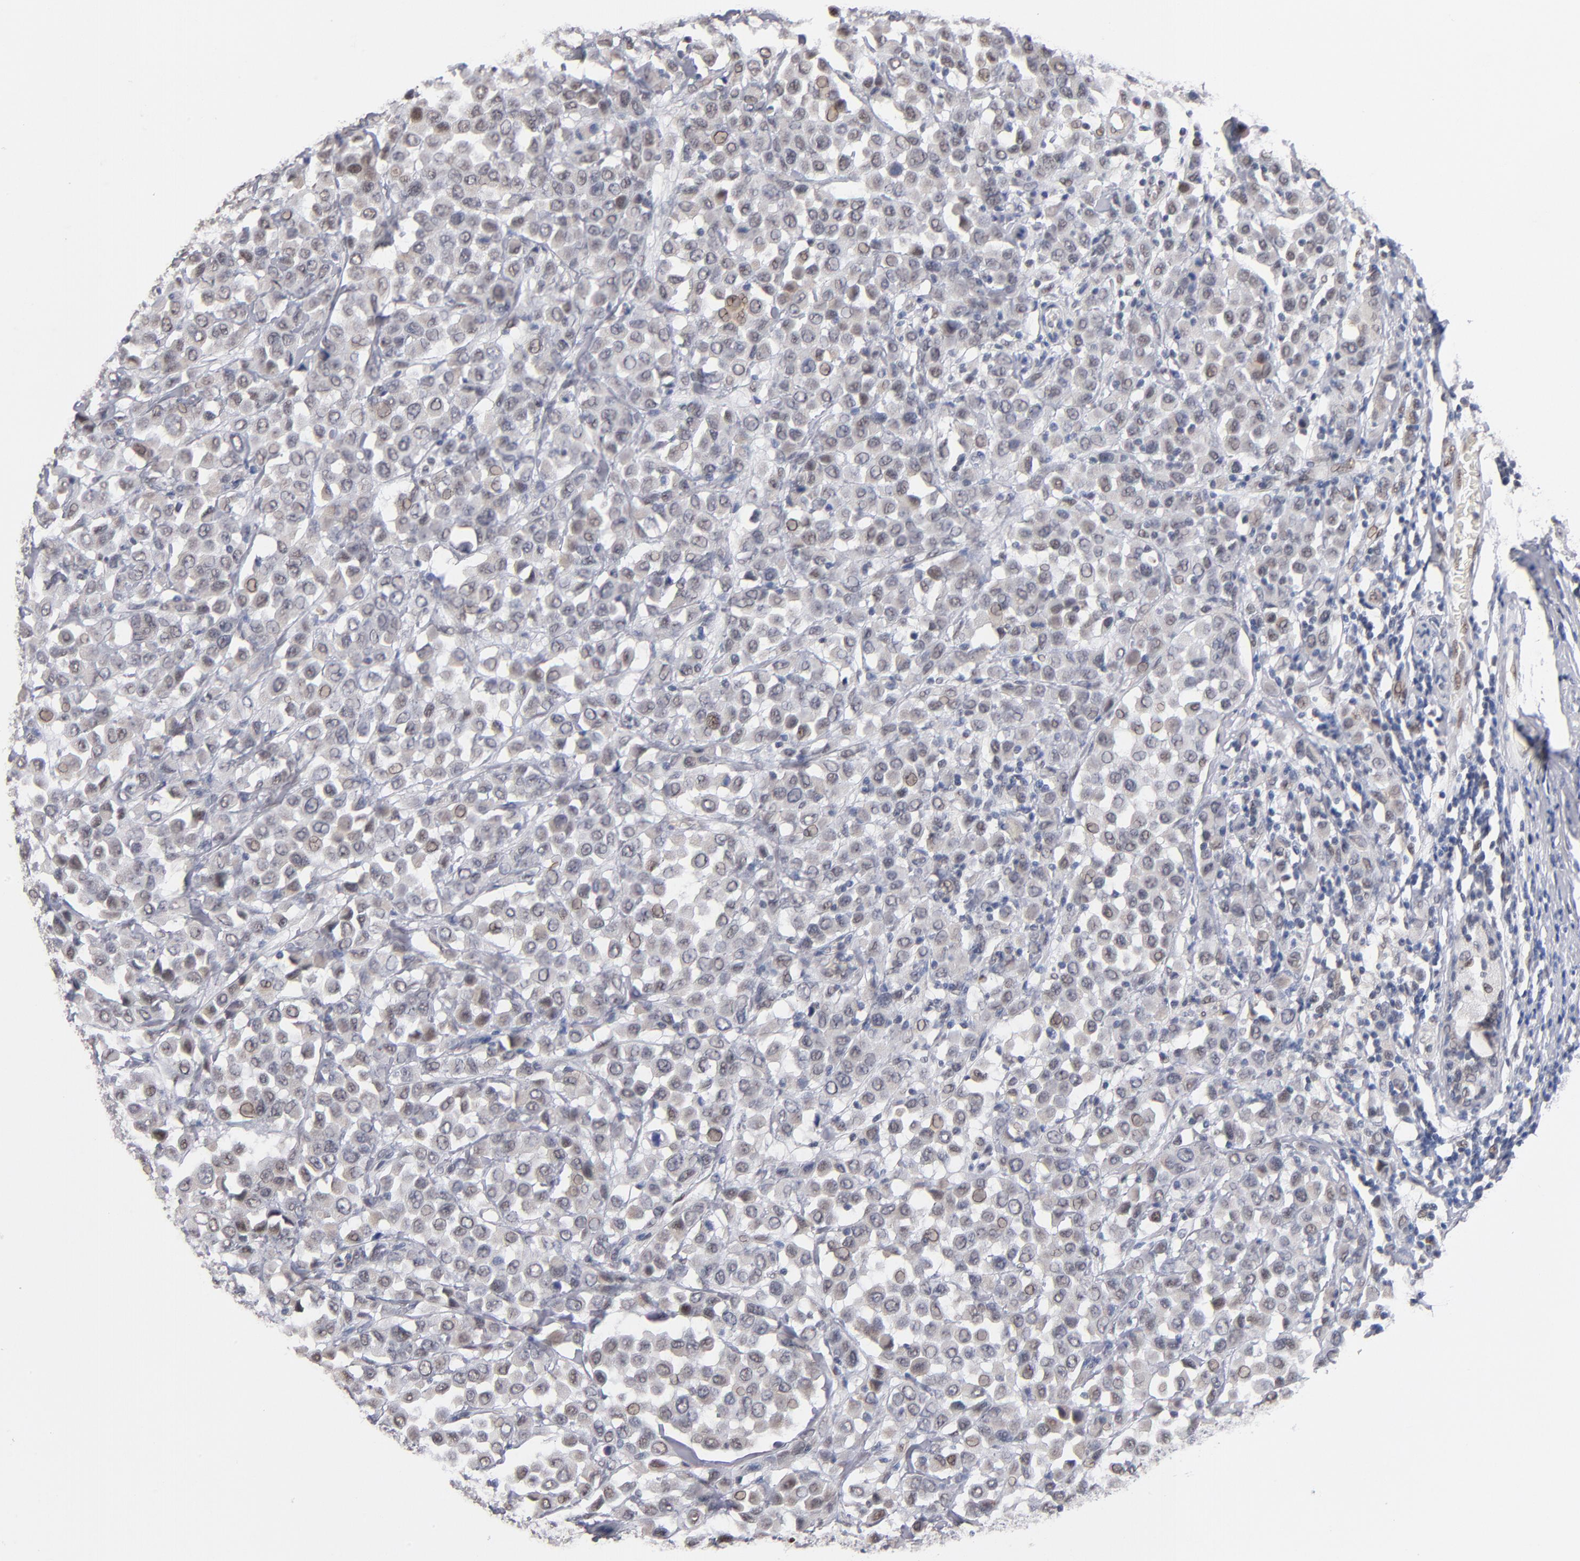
{"staining": {"intensity": "weak", "quantity": "<25%", "location": "nuclear"}, "tissue": "breast cancer", "cell_type": "Tumor cells", "image_type": "cancer", "snomed": [{"axis": "morphology", "description": "Duct carcinoma"}, {"axis": "topography", "description": "Breast"}], "caption": "Micrograph shows no protein expression in tumor cells of breast cancer (intraductal carcinoma) tissue.", "gene": "MN1", "patient": {"sex": "female", "age": 61}}